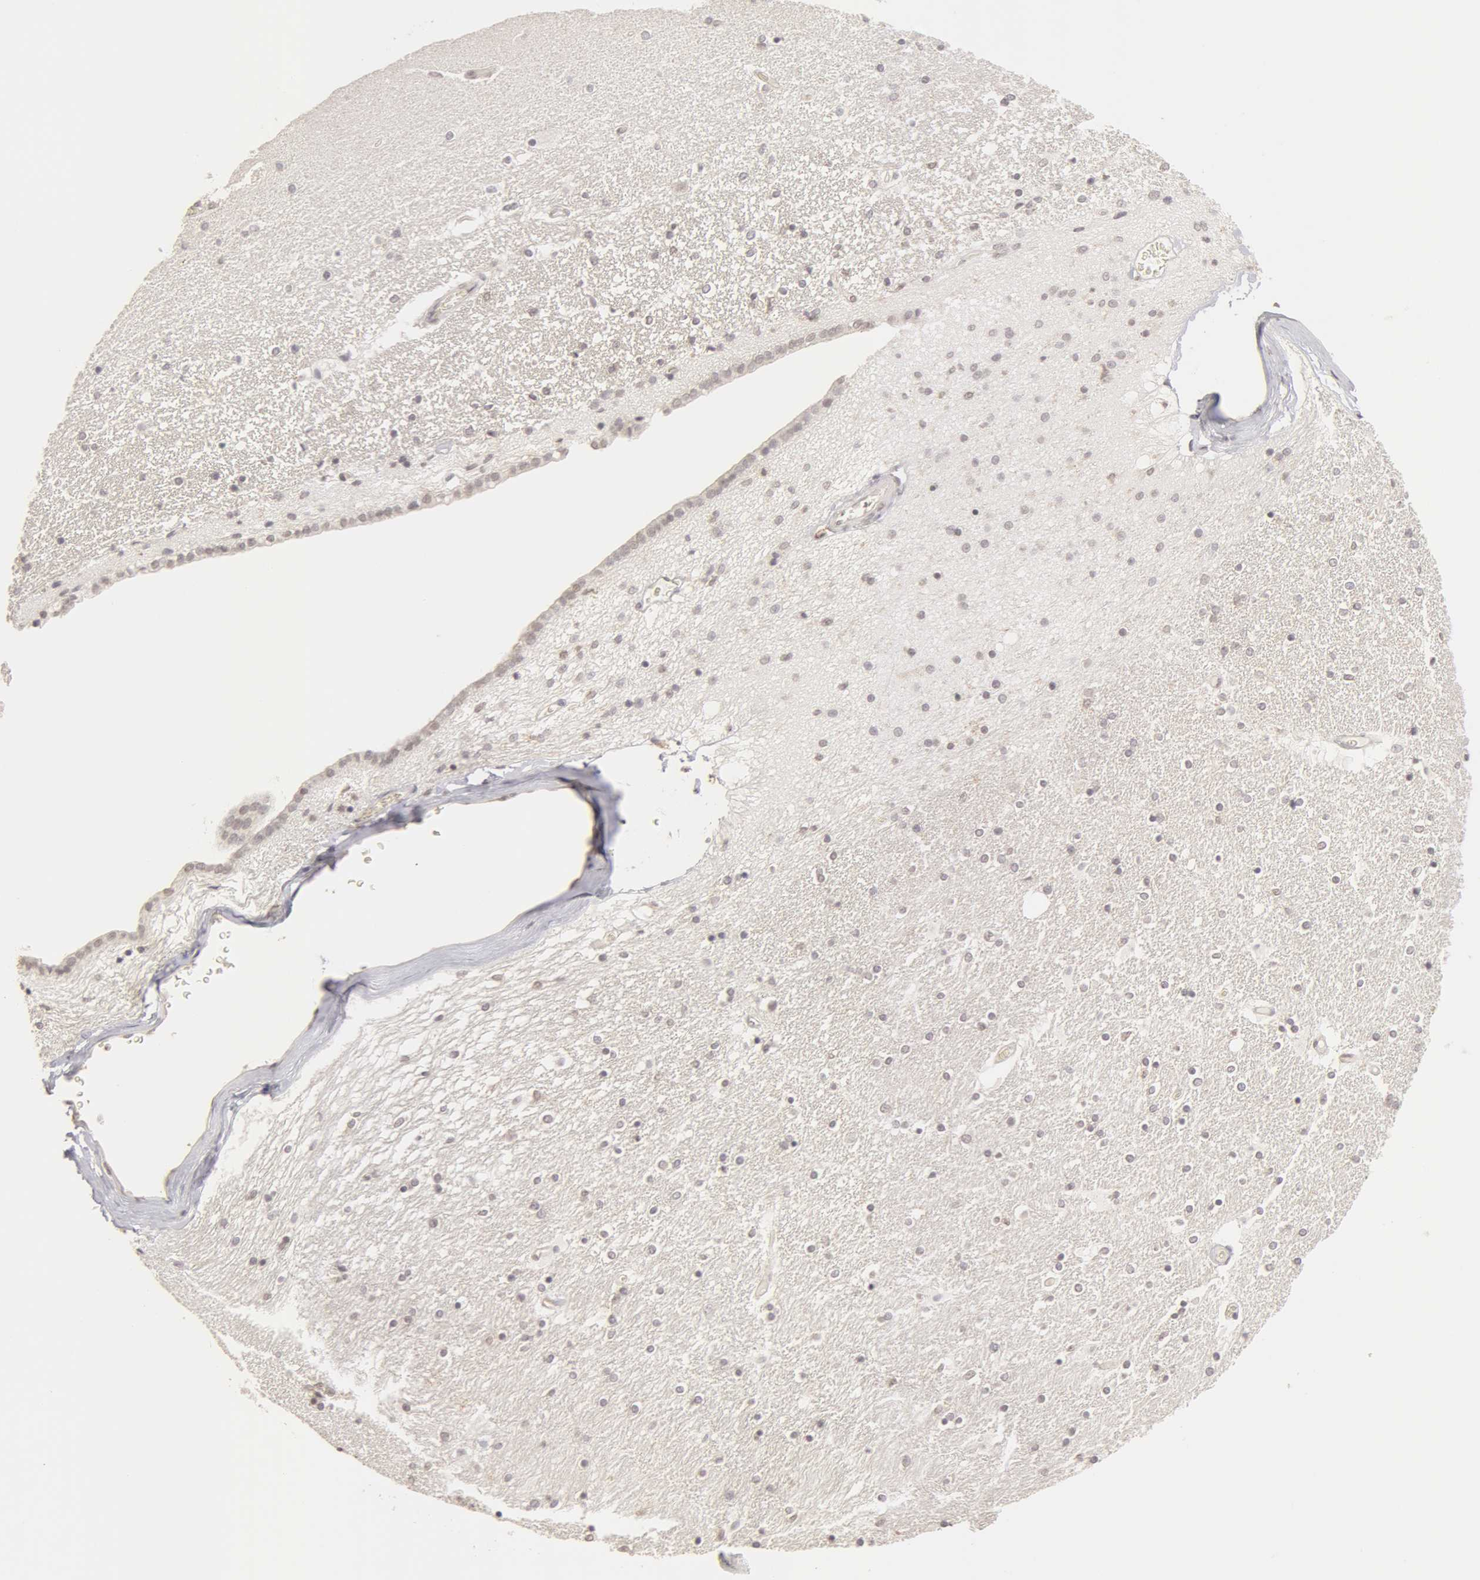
{"staining": {"intensity": "negative", "quantity": "none", "location": "none"}, "tissue": "hippocampus", "cell_type": "Glial cells", "image_type": "normal", "snomed": [{"axis": "morphology", "description": "Normal tissue, NOS"}, {"axis": "topography", "description": "Hippocampus"}], "caption": "An immunohistochemistry image of unremarkable hippocampus is shown. There is no staining in glial cells of hippocampus. (DAB IHC visualized using brightfield microscopy, high magnification).", "gene": "ADAM10", "patient": {"sex": "female", "age": 54}}